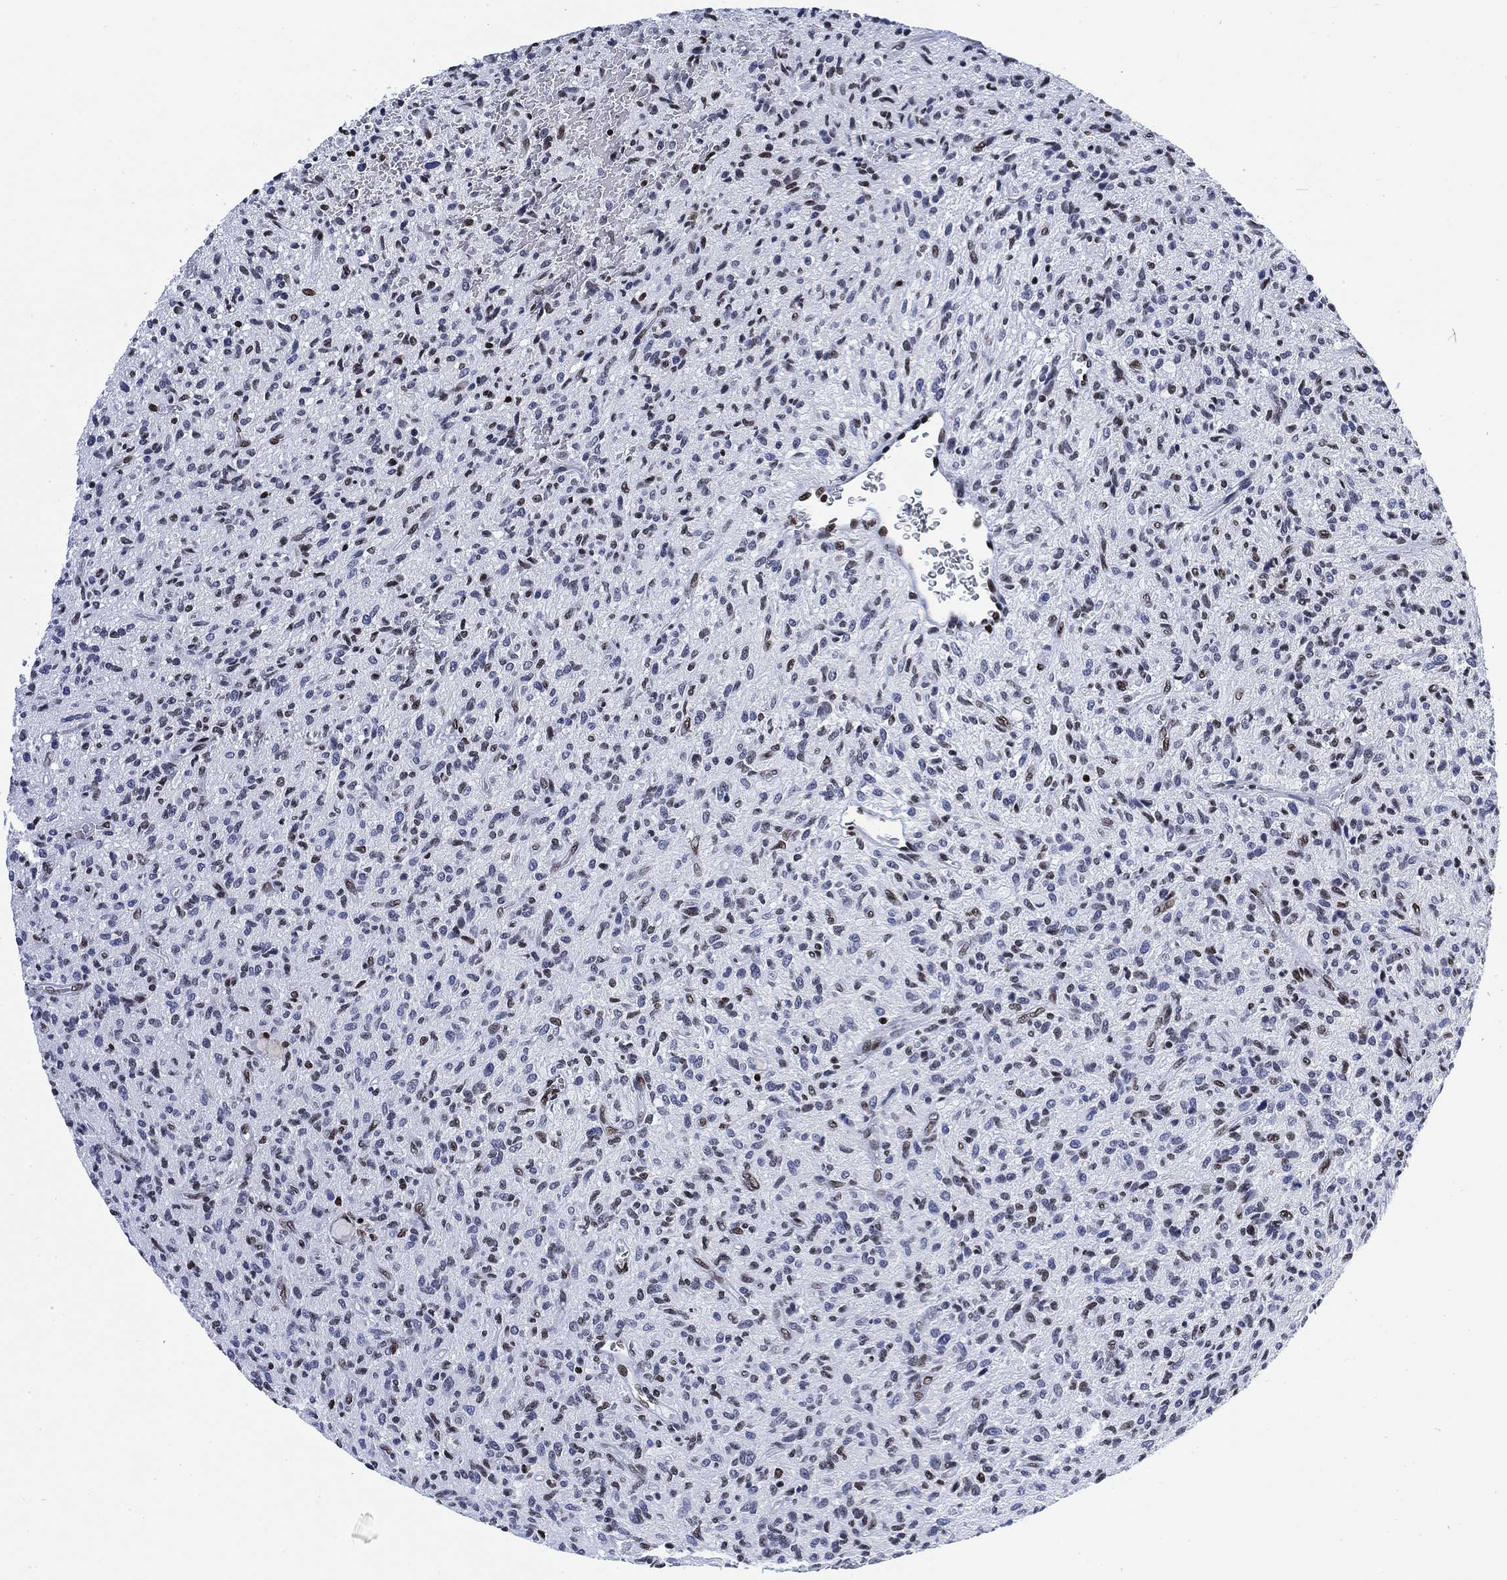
{"staining": {"intensity": "moderate", "quantity": "<25%", "location": "nuclear"}, "tissue": "glioma", "cell_type": "Tumor cells", "image_type": "cancer", "snomed": [{"axis": "morphology", "description": "Glioma, malignant, High grade"}, {"axis": "topography", "description": "Brain"}], "caption": "Immunohistochemical staining of malignant glioma (high-grade) exhibits low levels of moderate nuclear positivity in approximately <25% of tumor cells. Immunohistochemistry stains the protein in brown and the nuclei are stained blue.", "gene": "H1-10", "patient": {"sex": "male", "age": 64}}